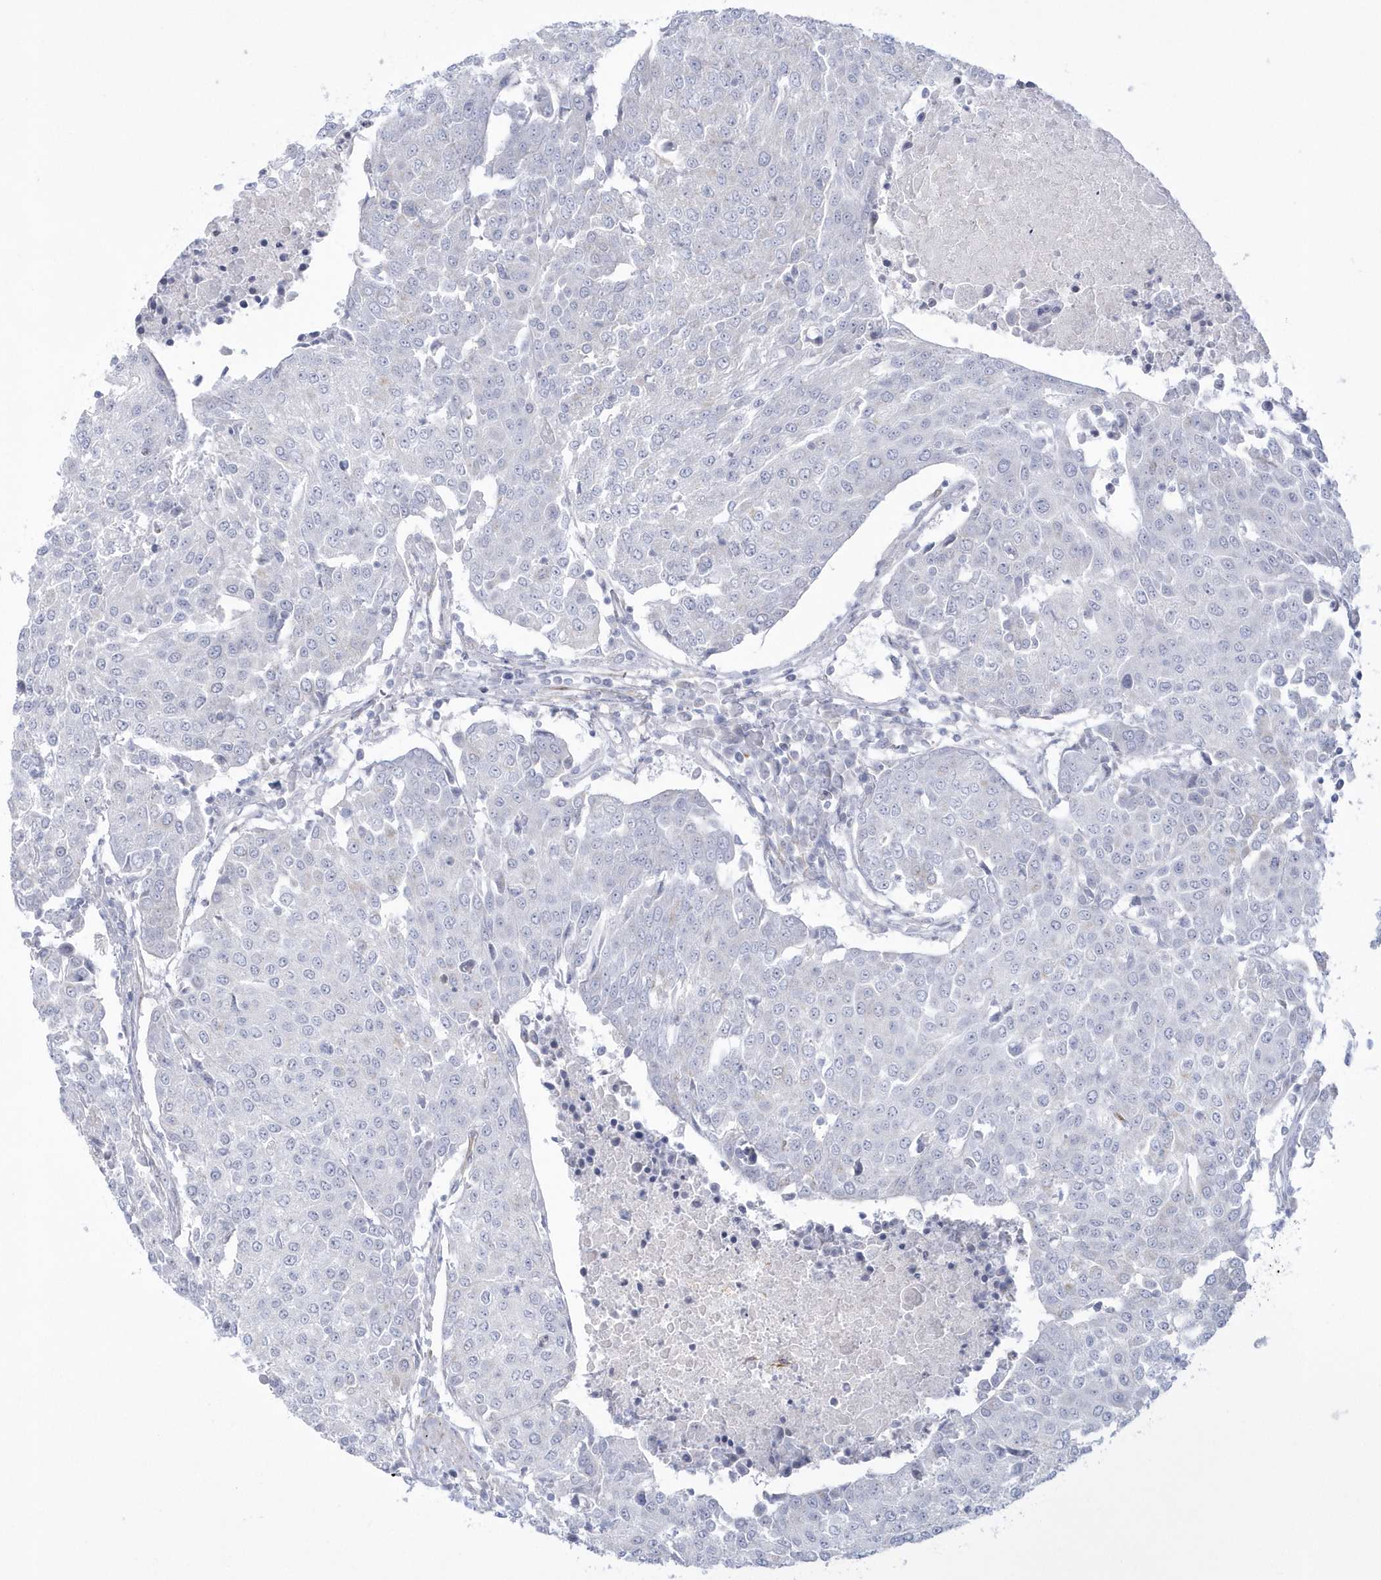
{"staining": {"intensity": "negative", "quantity": "none", "location": "none"}, "tissue": "urothelial cancer", "cell_type": "Tumor cells", "image_type": "cancer", "snomed": [{"axis": "morphology", "description": "Urothelial carcinoma, High grade"}, {"axis": "topography", "description": "Urinary bladder"}], "caption": "Urothelial cancer was stained to show a protein in brown. There is no significant positivity in tumor cells.", "gene": "WDR27", "patient": {"sex": "female", "age": 85}}